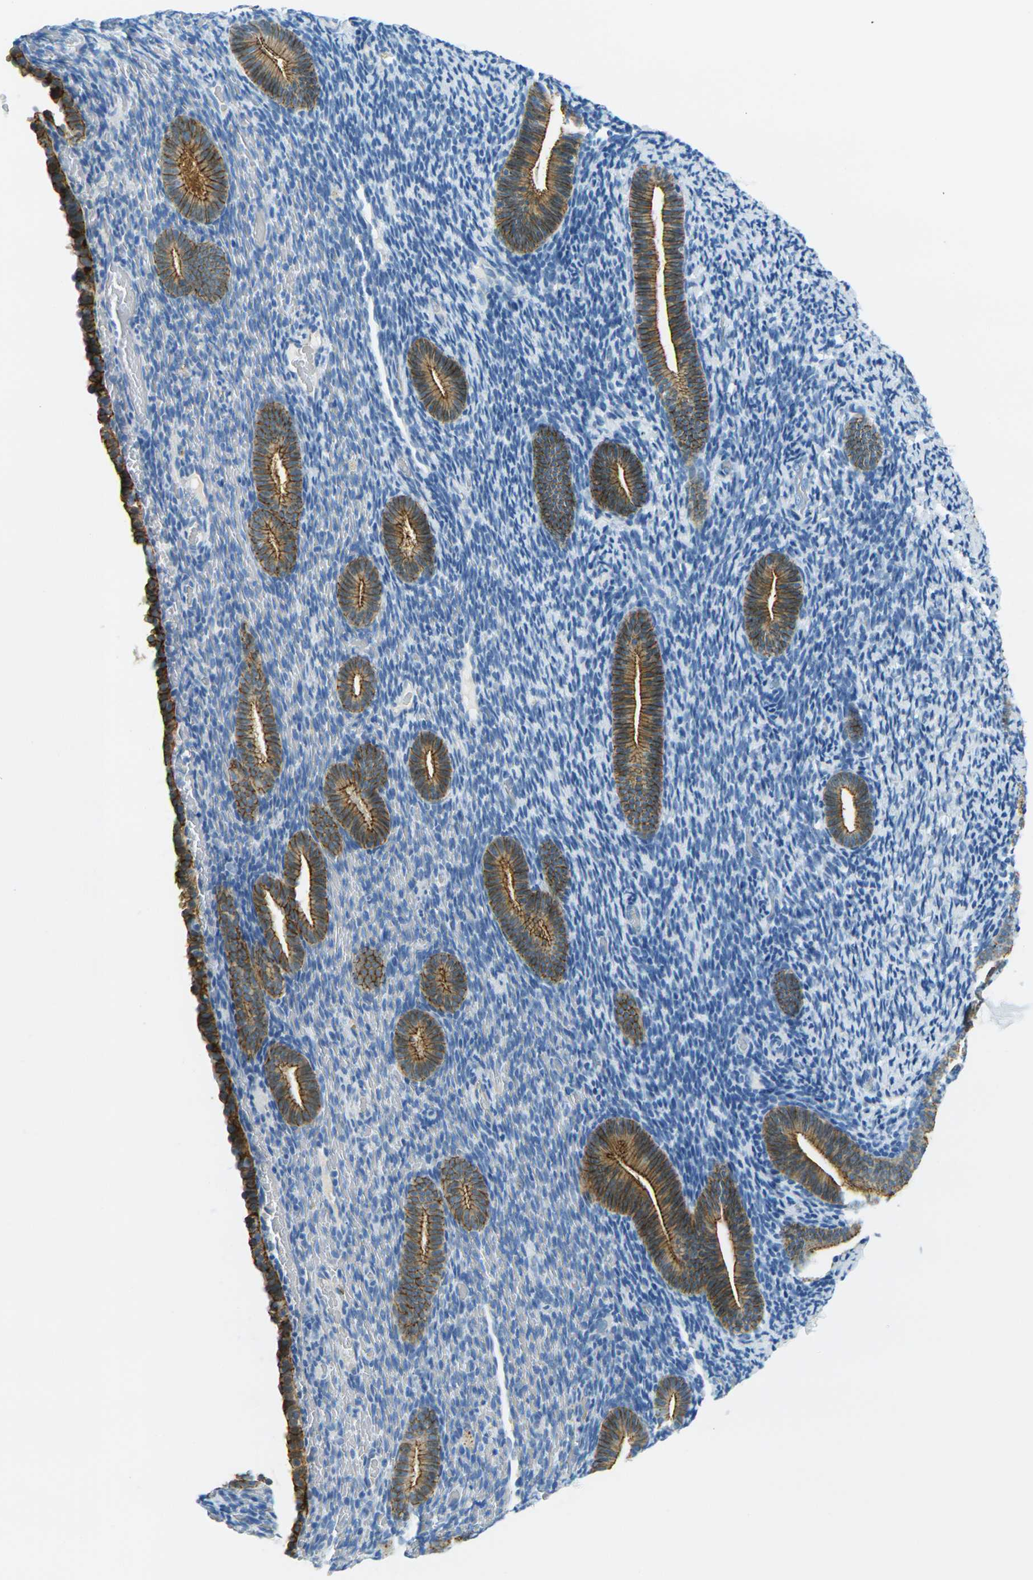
{"staining": {"intensity": "negative", "quantity": "none", "location": "none"}, "tissue": "endometrium", "cell_type": "Cells in endometrial stroma", "image_type": "normal", "snomed": [{"axis": "morphology", "description": "Normal tissue, NOS"}, {"axis": "topography", "description": "Endometrium"}], "caption": "A high-resolution histopathology image shows immunohistochemistry (IHC) staining of normal endometrium, which reveals no significant staining in cells in endometrial stroma. (DAB (3,3'-diaminobenzidine) immunohistochemistry visualized using brightfield microscopy, high magnification).", "gene": "OCLN", "patient": {"sex": "female", "age": 51}}